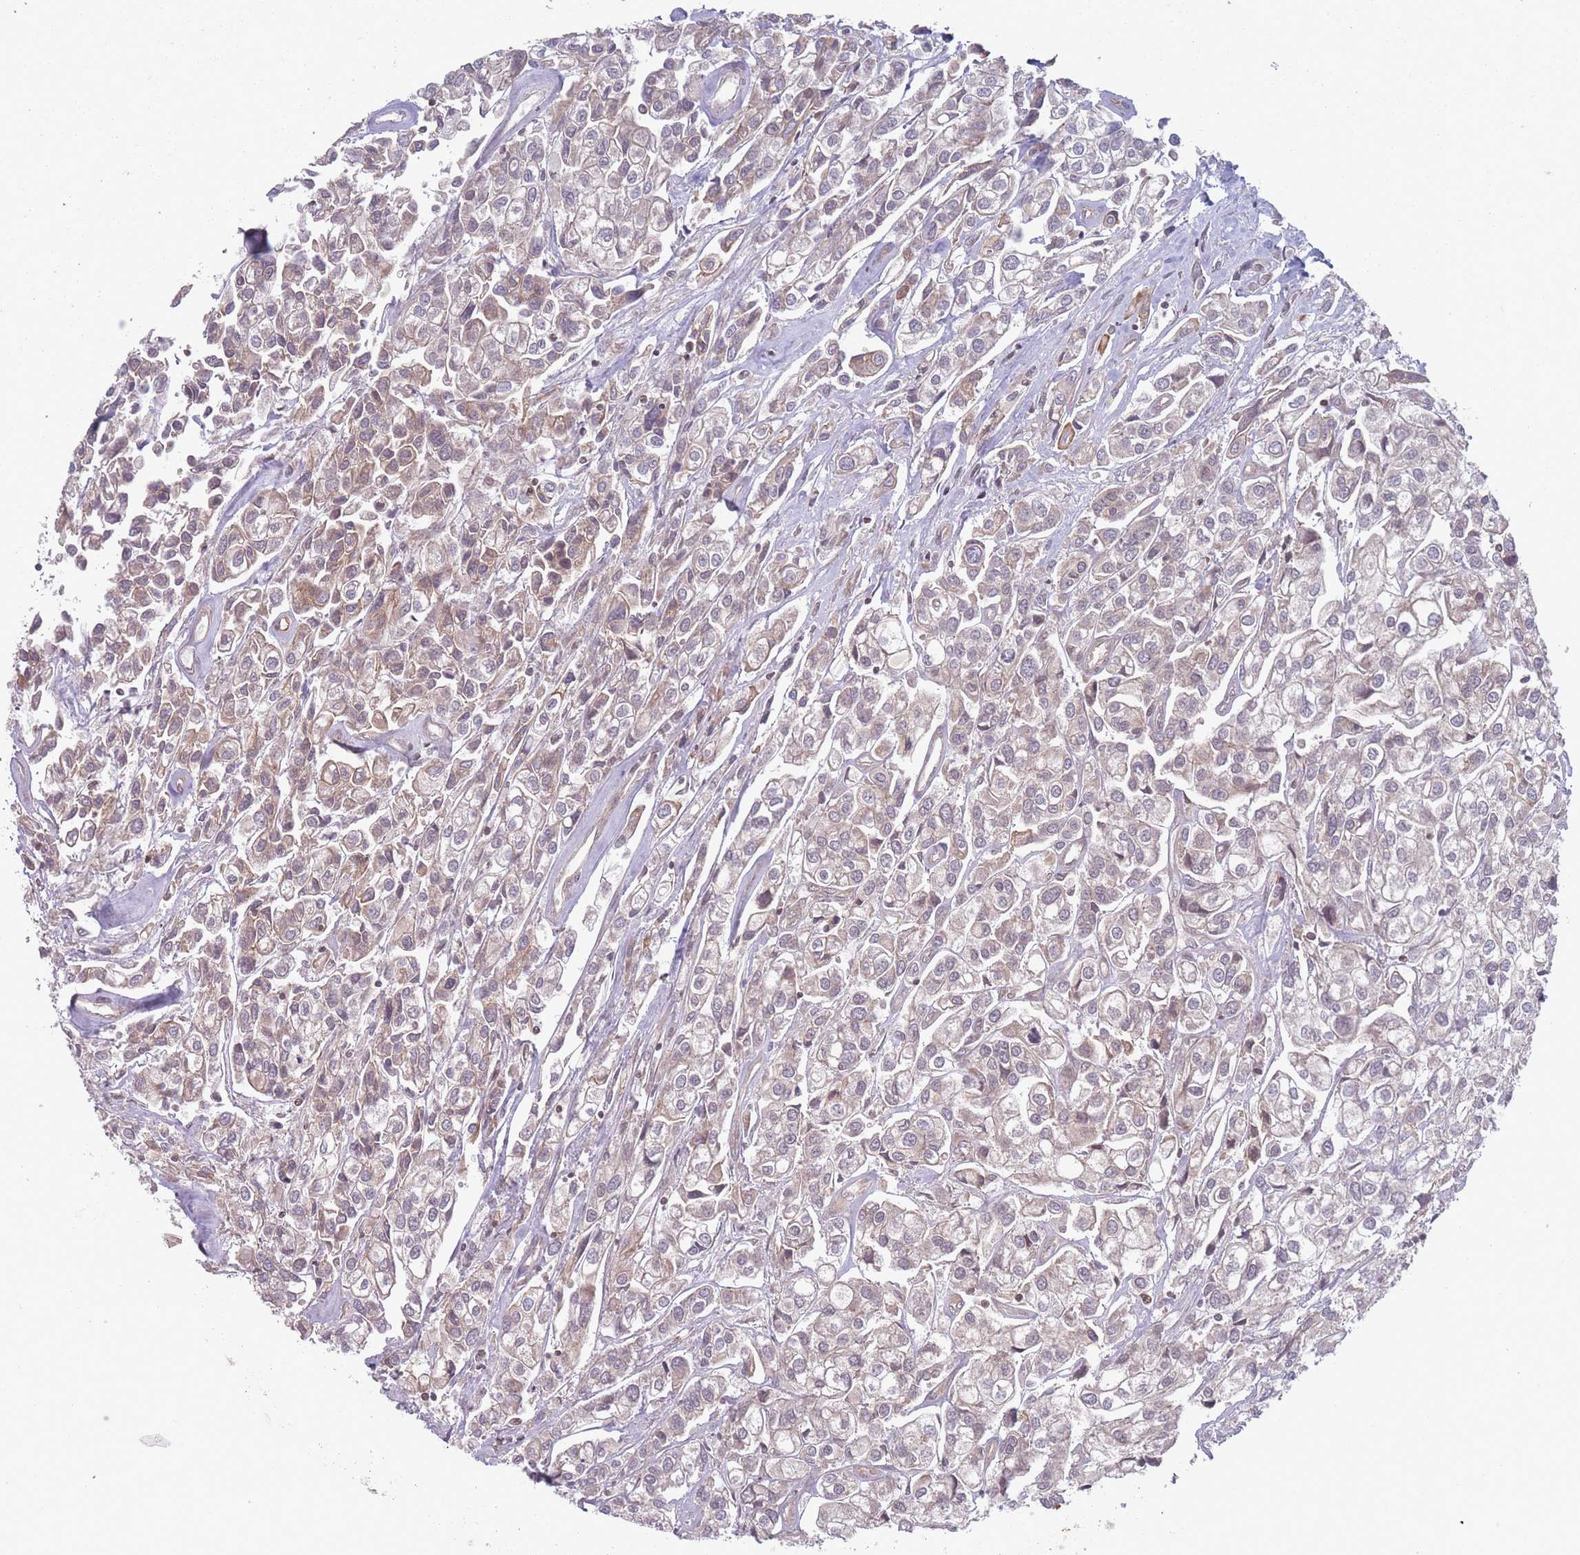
{"staining": {"intensity": "moderate", "quantity": "<25%", "location": "cytoplasmic/membranous"}, "tissue": "urothelial cancer", "cell_type": "Tumor cells", "image_type": "cancer", "snomed": [{"axis": "morphology", "description": "Urothelial carcinoma, High grade"}, {"axis": "topography", "description": "Urinary bladder"}], "caption": "The photomicrograph displays staining of urothelial cancer, revealing moderate cytoplasmic/membranous protein positivity (brown color) within tumor cells.", "gene": "VRK2", "patient": {"sex": "male", "age": 67}}